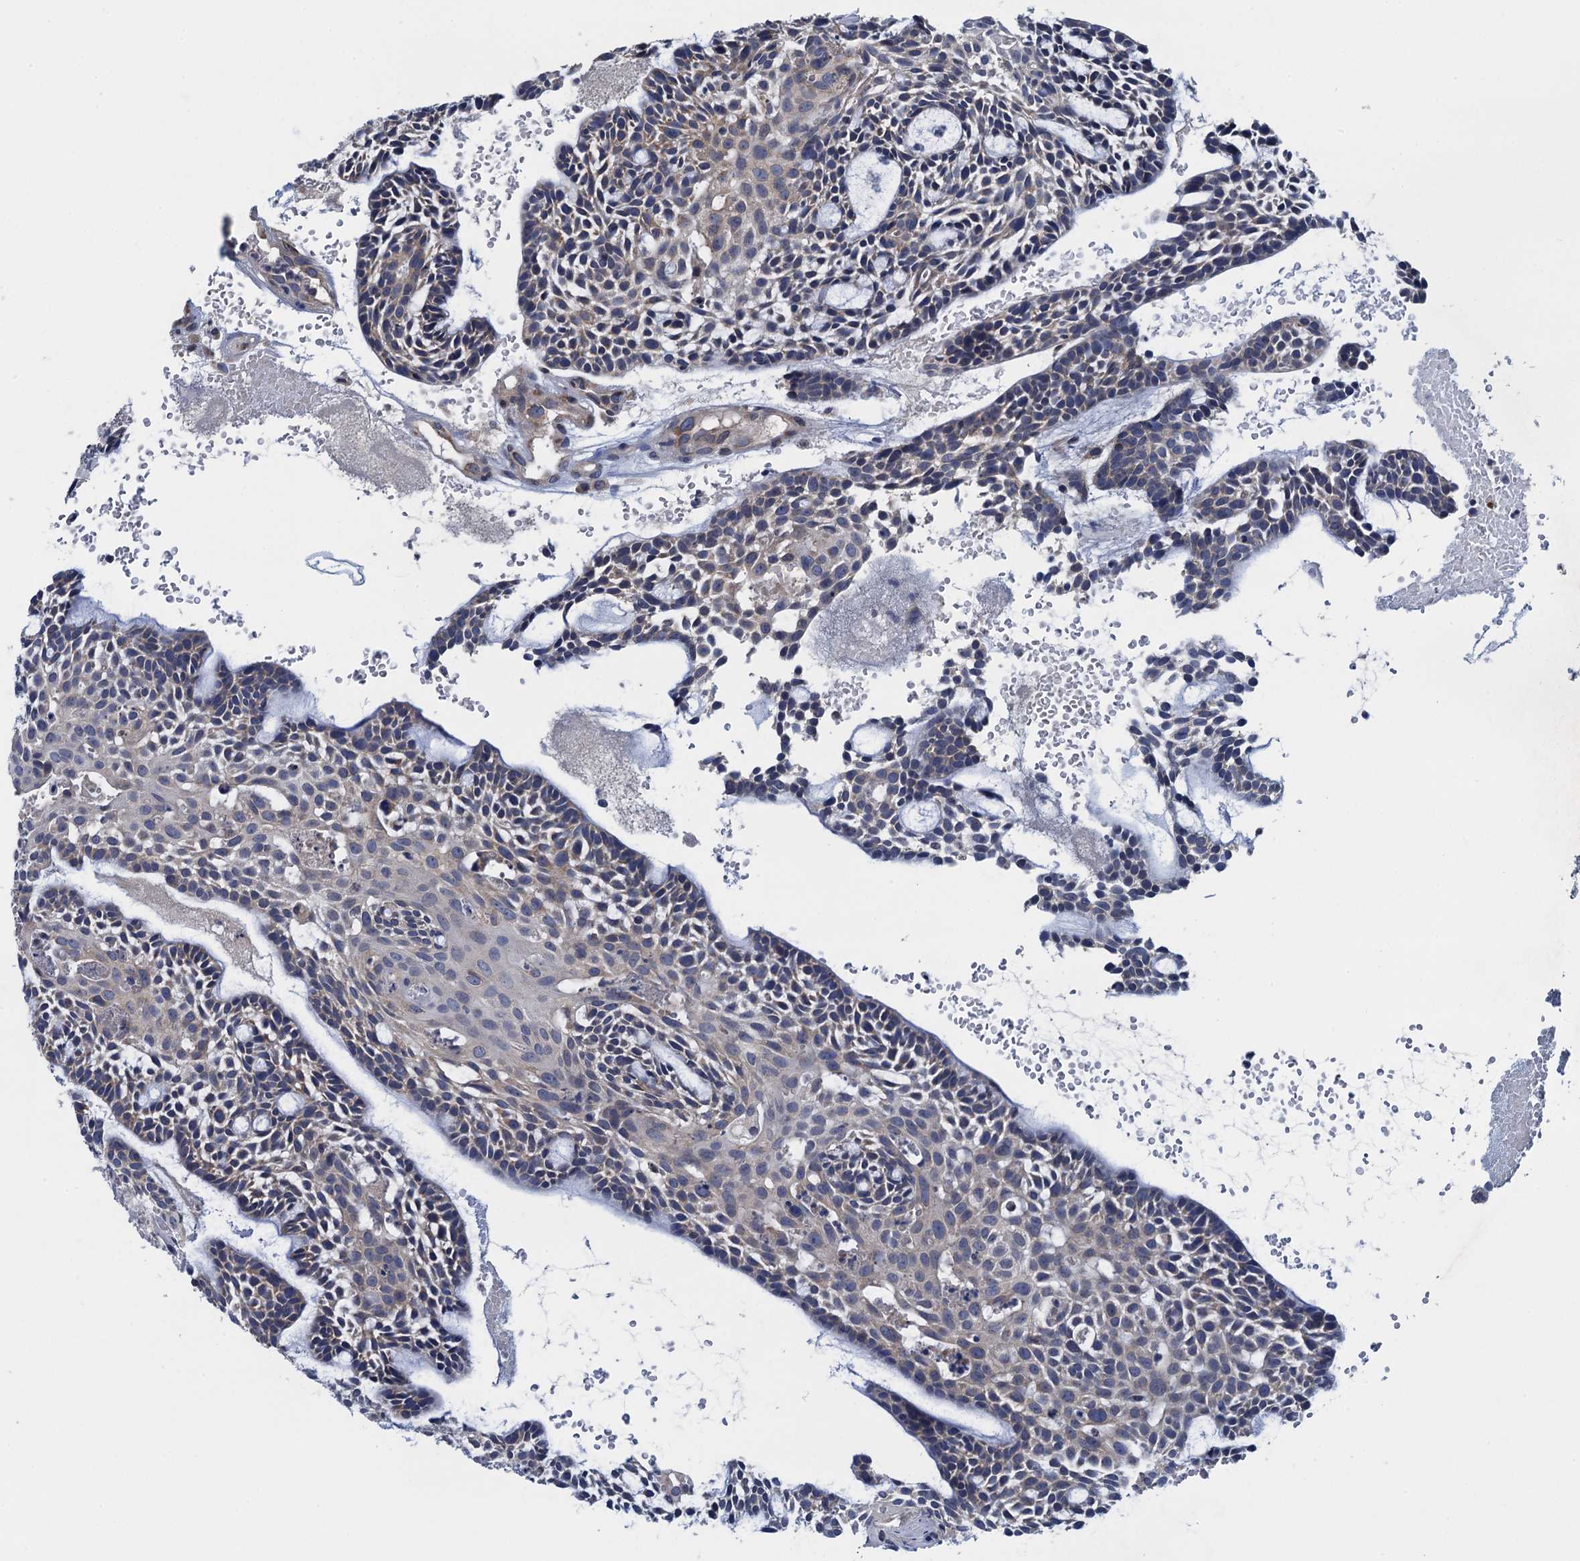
{"staining": {"intensity": "negative", "quantity": "none", "location": "none"}, "tissue": "head and neck cancer", "cell_type": "Tumor cells", "image_type": "cancer", "snomed": [{"axis": "morphology", "description": "Adenocarcinoma, NOS"}, {"axis": "topography", "description": "Subcutis"}, {"axis": "topography", "description": "Head-Neck"}], "caption": "Tumor cells are negative for protein expression in human head and neck cancer.", "gene": "CTU2", "patient": {"sex": "female", "age": 73}}